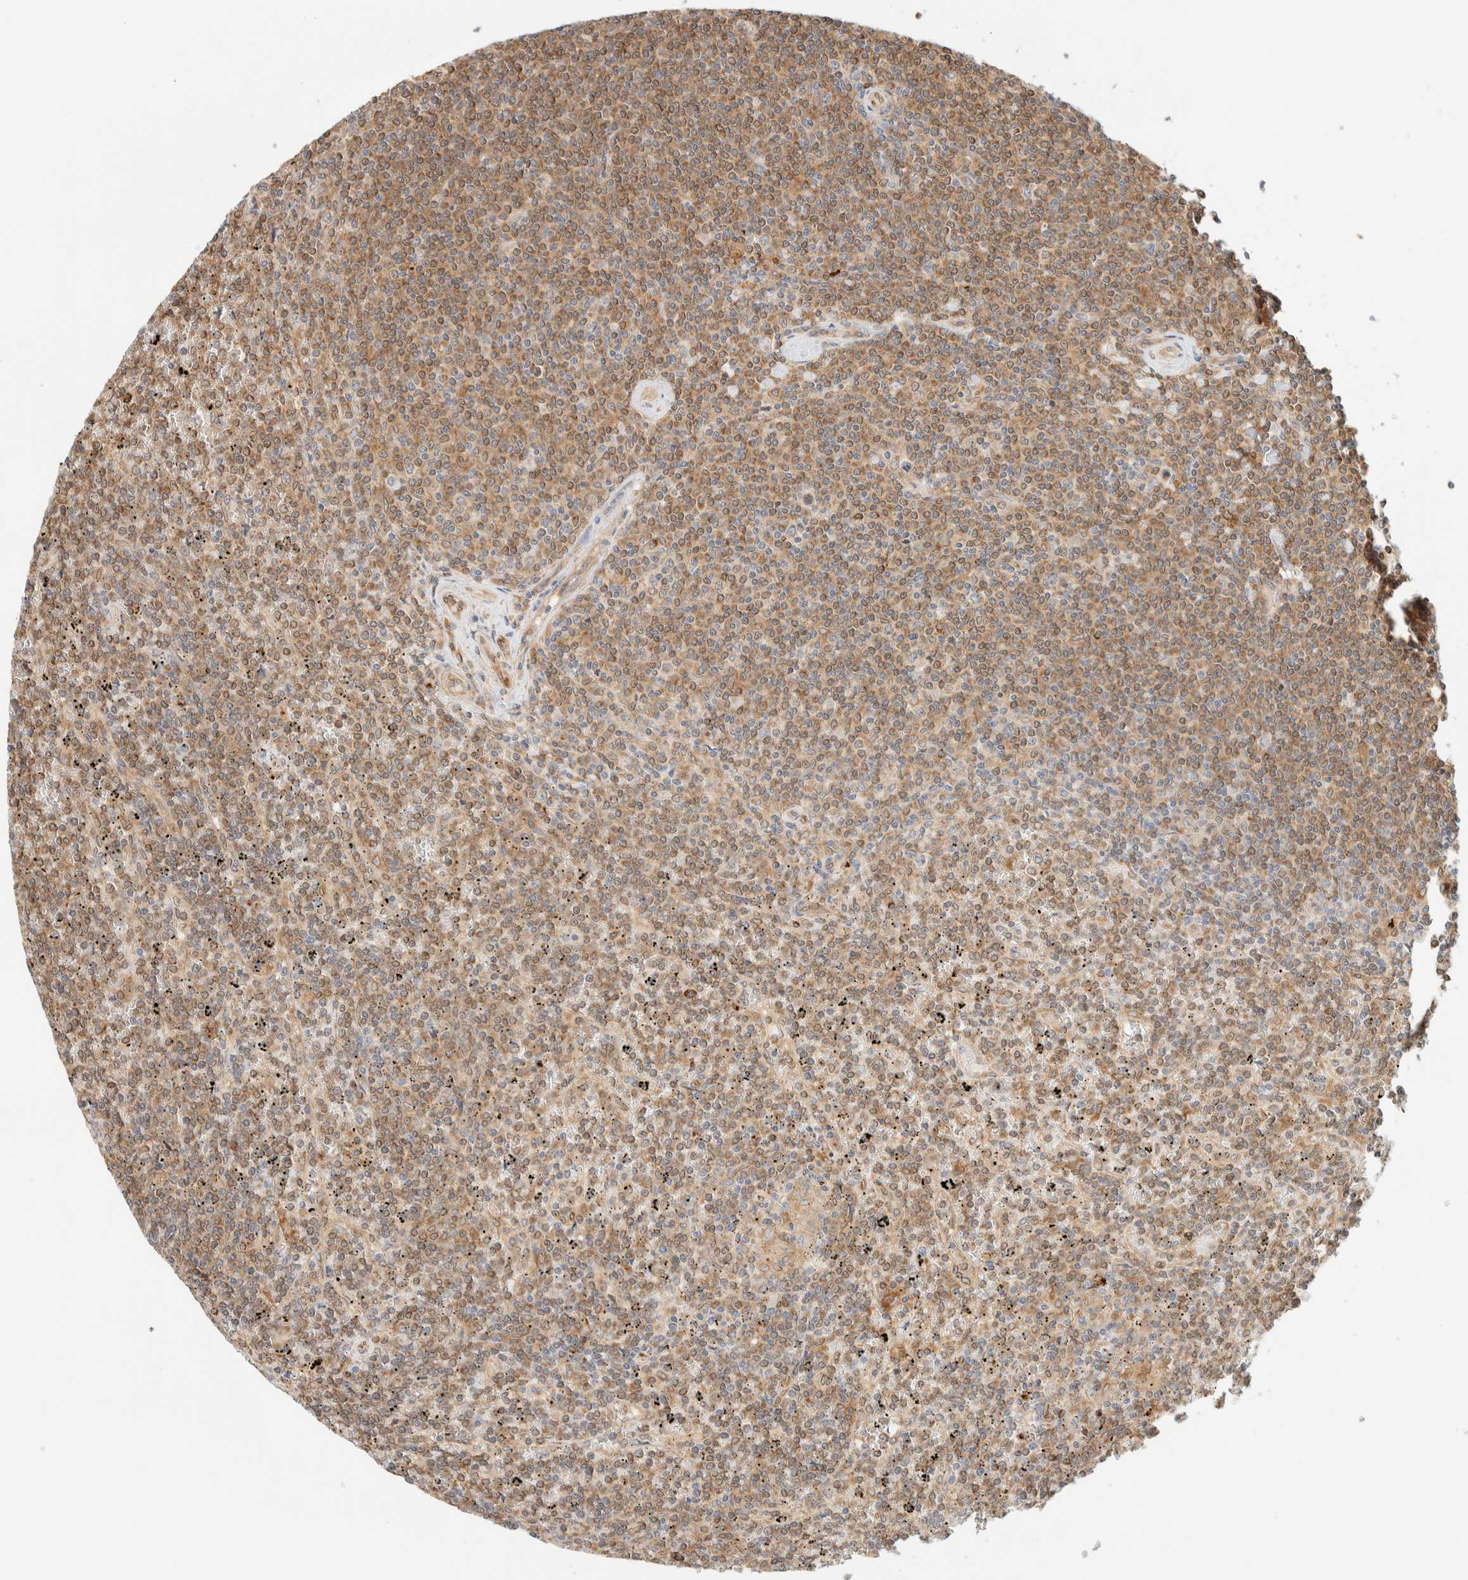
{"staining": {"intensity": "moderate", "quantity": ">75%", "location": "cytoplasmic/membranous"}, "tissue": "lymphoma", "cell_type": "Tumor cells", "image_type": "cancer", "snomed": [{"axis": "morphology", "description": "Malignant lymphoma, non-Hodgkin's type, Low grade"}, {"axis": "topography", "description": "Spleen"}], "caption": "Lymphoma stained for a protein displays moderate cytoplasmic/membranous positivity in tumor cells.", "gene": "NT5C", "patient": {"sex": "female", "age": 19}}